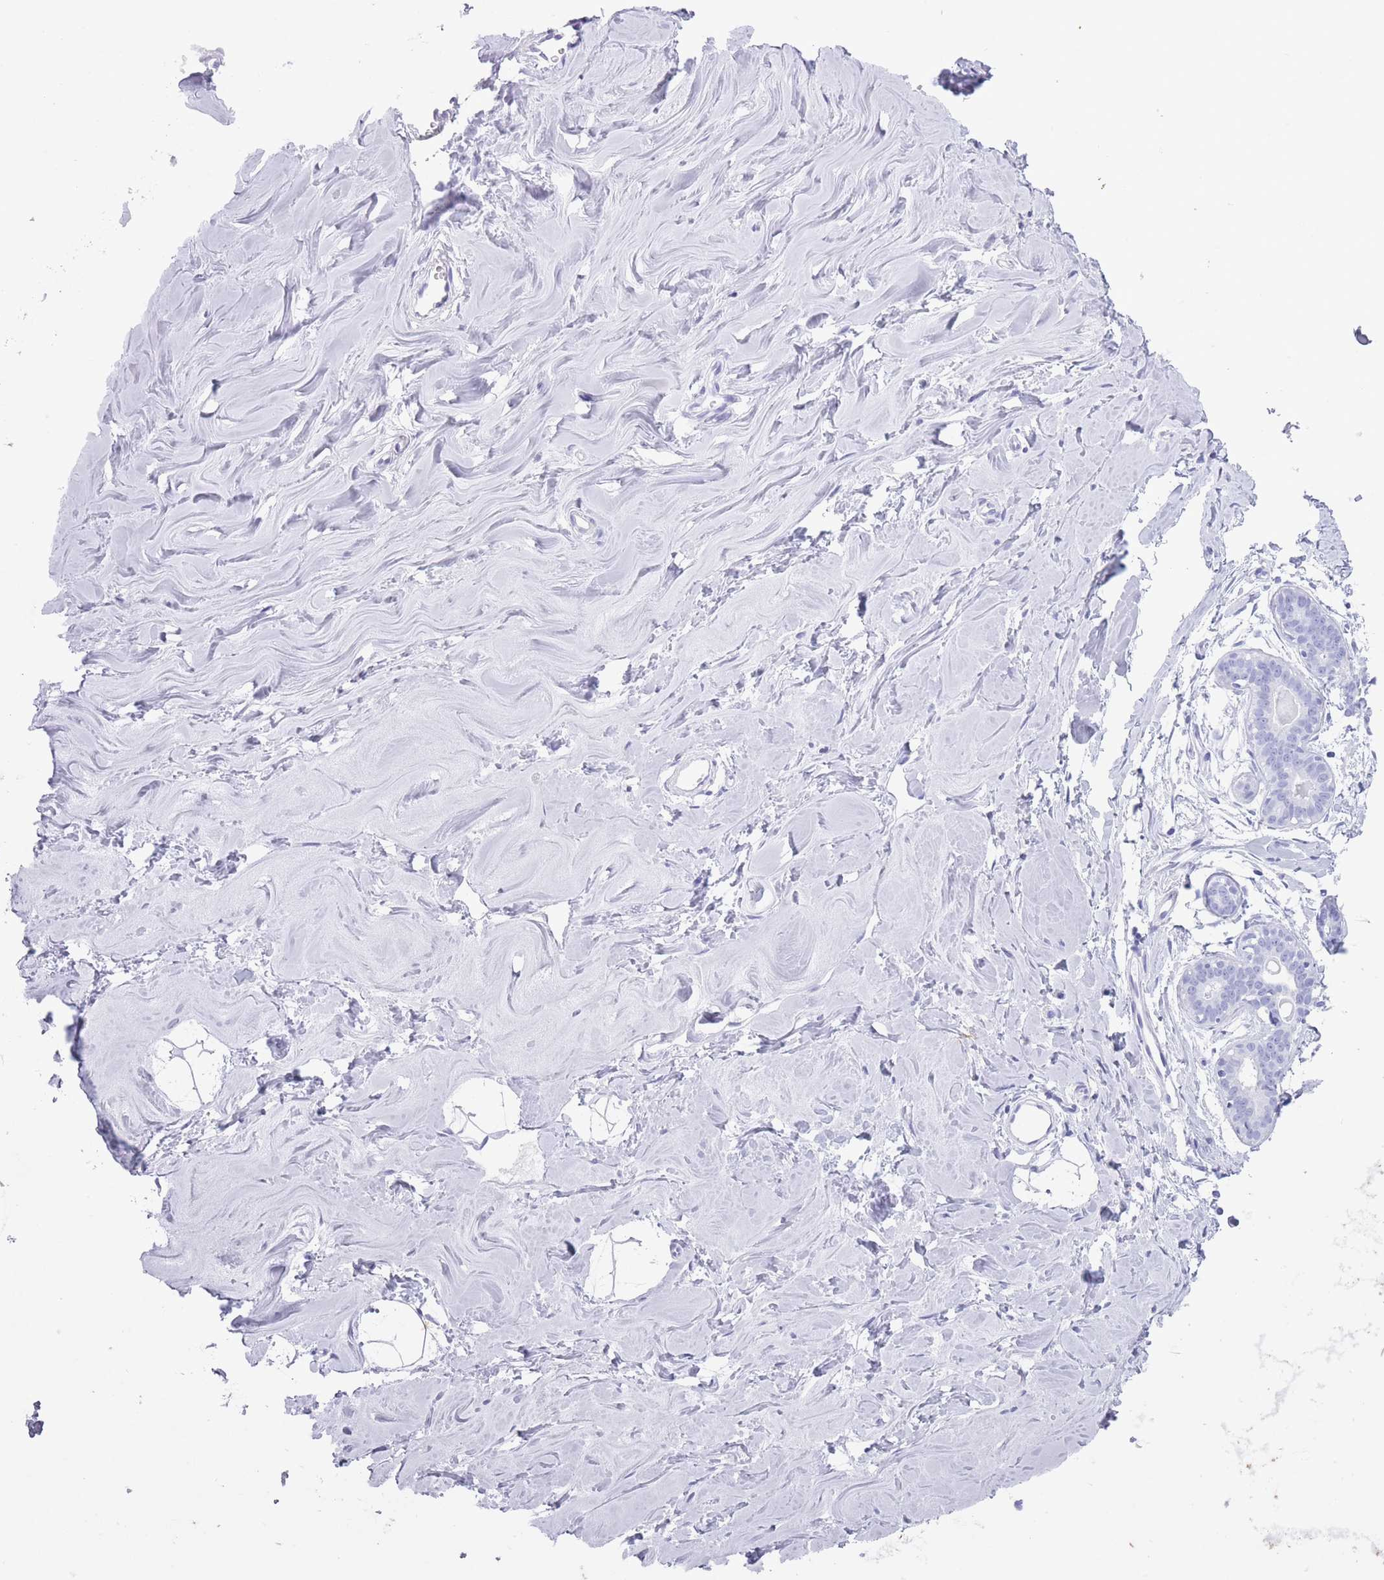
{"staining": {"intensity": "negative", "quantity": "none", "location": "none"}, "tissue": "breast", "cell_type": "Adipocytes", "image_type": "normal", "snomed": [{"axis": "morphology", "description": "Normal tissue, NOS"}, {"axis": "topography", "description": "Breast"}], "caption": "The image shows no staining of adipocytes in normal breast.", "gene": "OR4F16", "patient": {"sex": "female", "age": 25}}